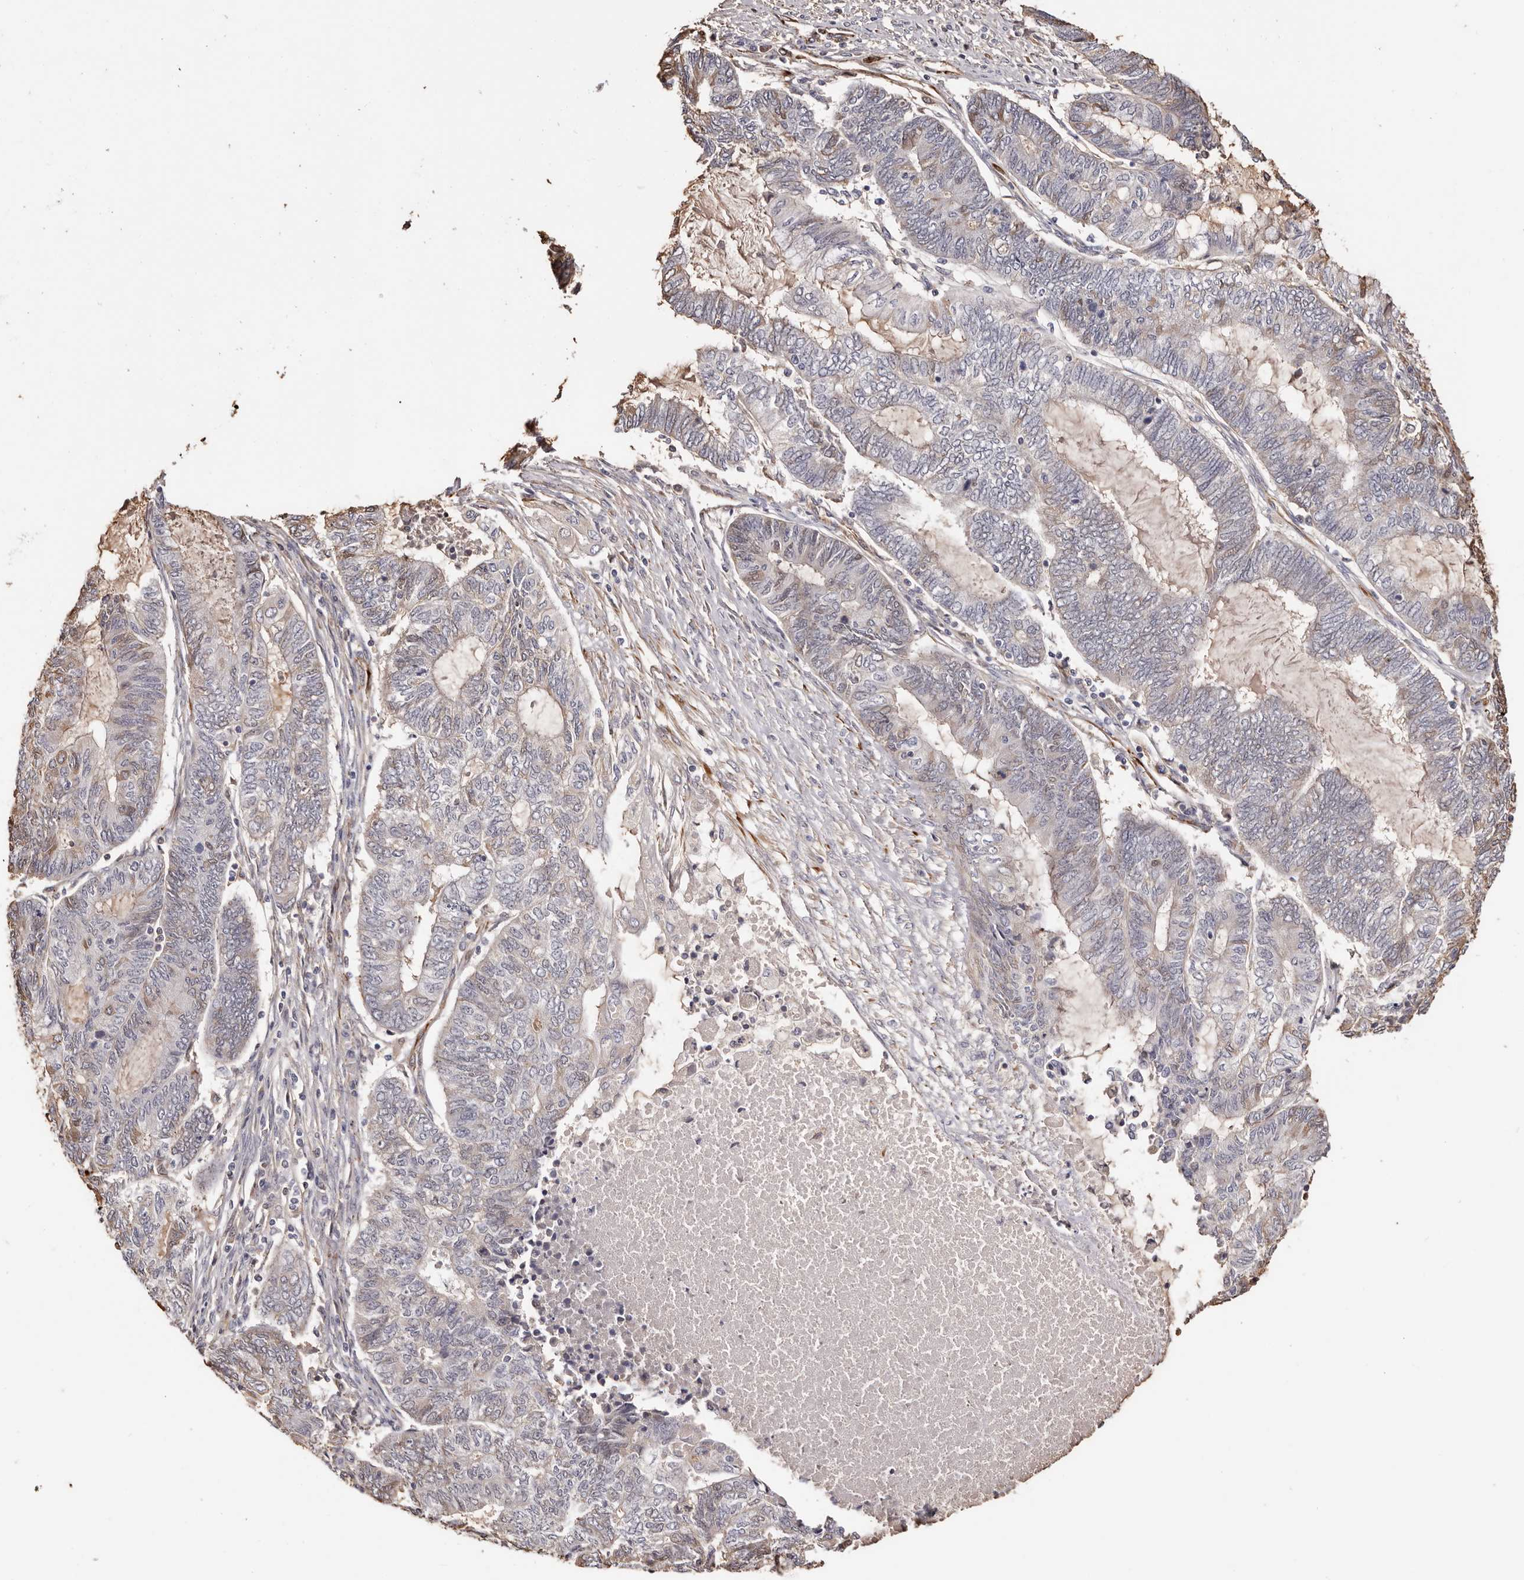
{"staining": {"intensity": "weak", "quantity": "<25%", "location": "cytoplasmic/membranous"}, "tissue": "endometrial cancer", "cell_type": "Tumor cells", "image_type": "cancer", "snomed": [{"axis": "morphology", "description": "Adenocarcinoma, NOS"}, {"axis": "topography", "description": "Uterus"}, {"axis": "topography", "description": "Endometrium"}], "caption": "The IHC micrograph has no significant positivity in tumor cells of endometrial adenocarcinoma tissue.", "gene": "ZNF557", "patient": {"sex": "female", "age": 70}}